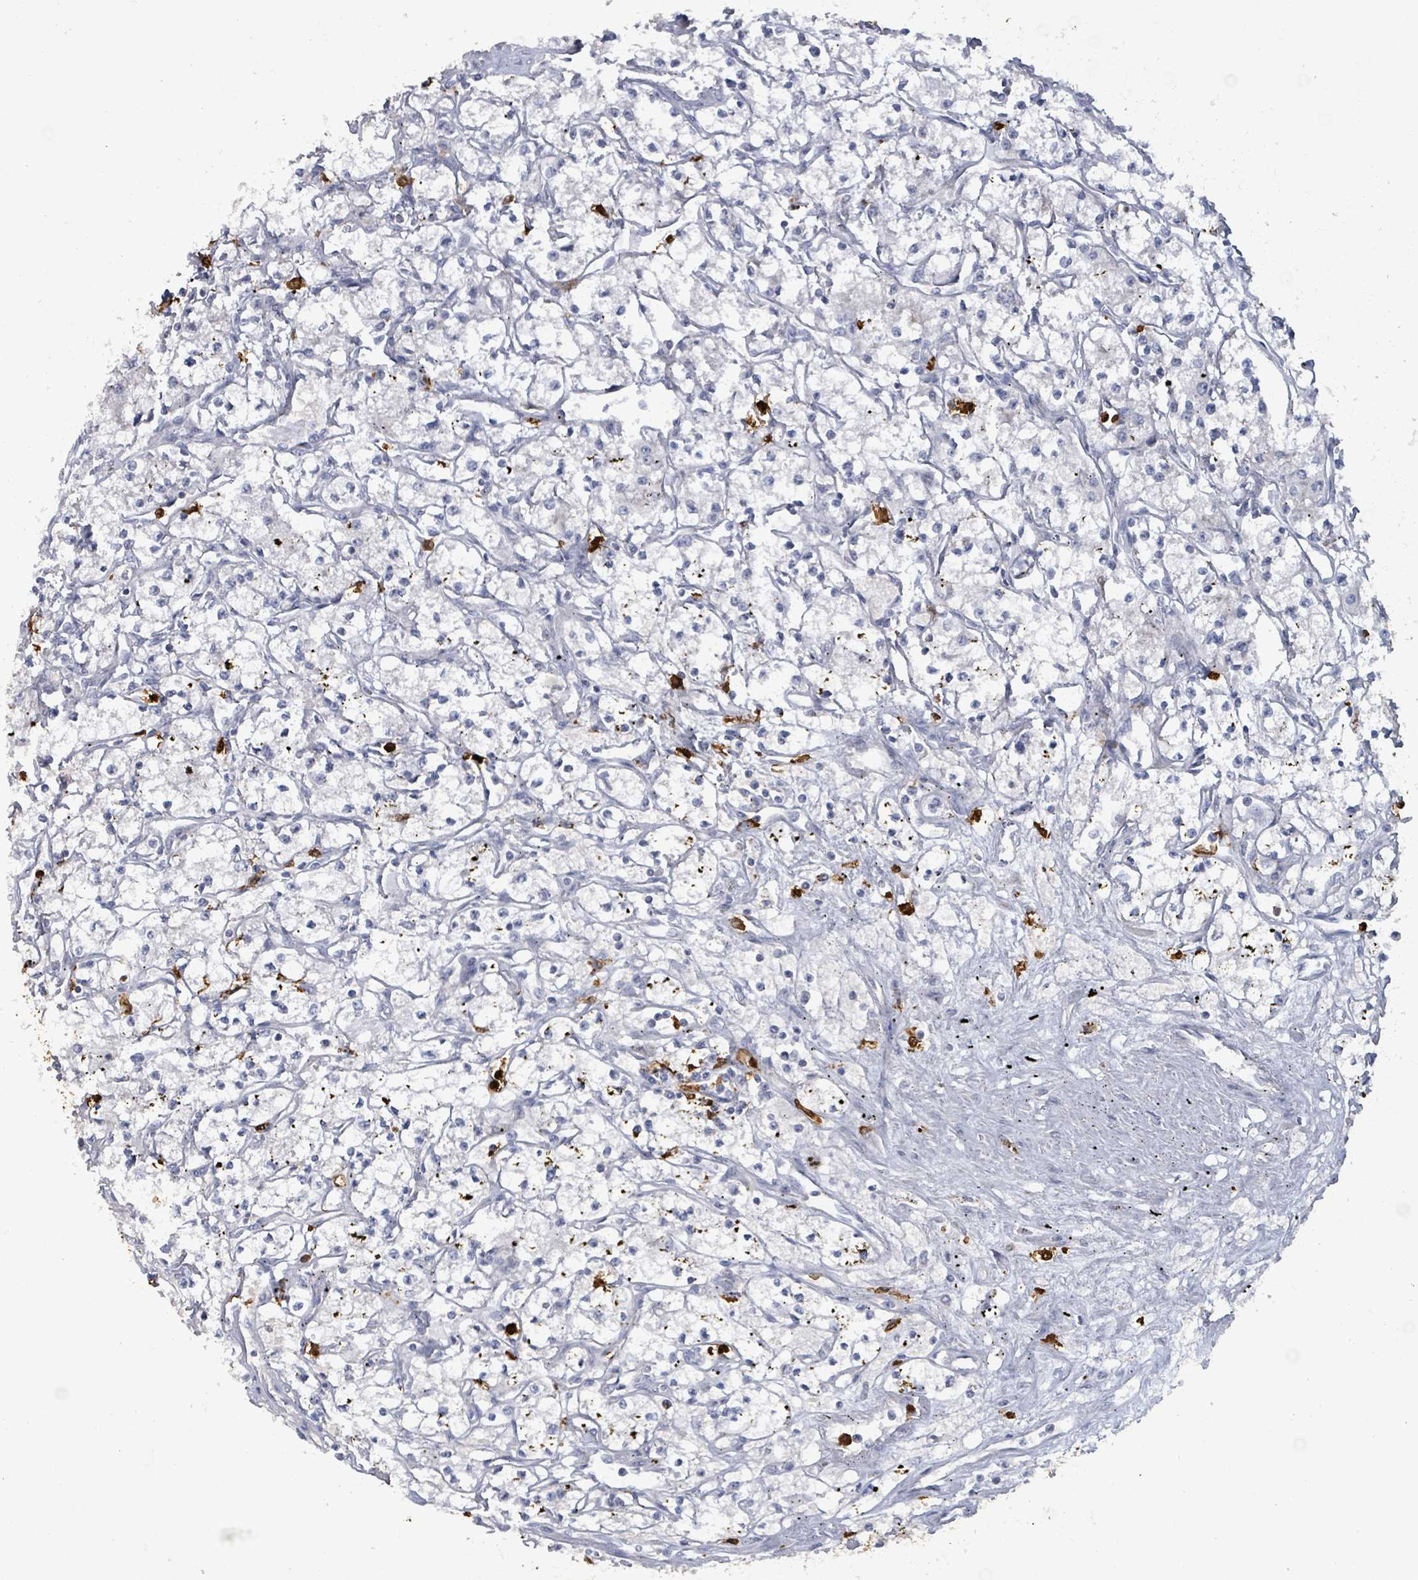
{"staining": {"intensity": "negative", "quantity": "none", "location": "none"}, "tissue": "renal cancer", "cell_type": "Tumor cells", "image_type": "cancer", "snomed": [{"axis": "morphology", "description": "Adenocarcinoma, NOS"}, {"axis": "topography", "description": "Kidney"}], "caption": "An immunohistochemistry (IHC) image of renal adenocarcinoma is shown. There is no staining in tumor cells of renal adenocarcinoma. (Brightfield microscopy of DAB (3,3'-diaminobenzidine) IHC at high magnification).", "gene": "FAM210A", "patient": {"sex": "male", "age": 59}}